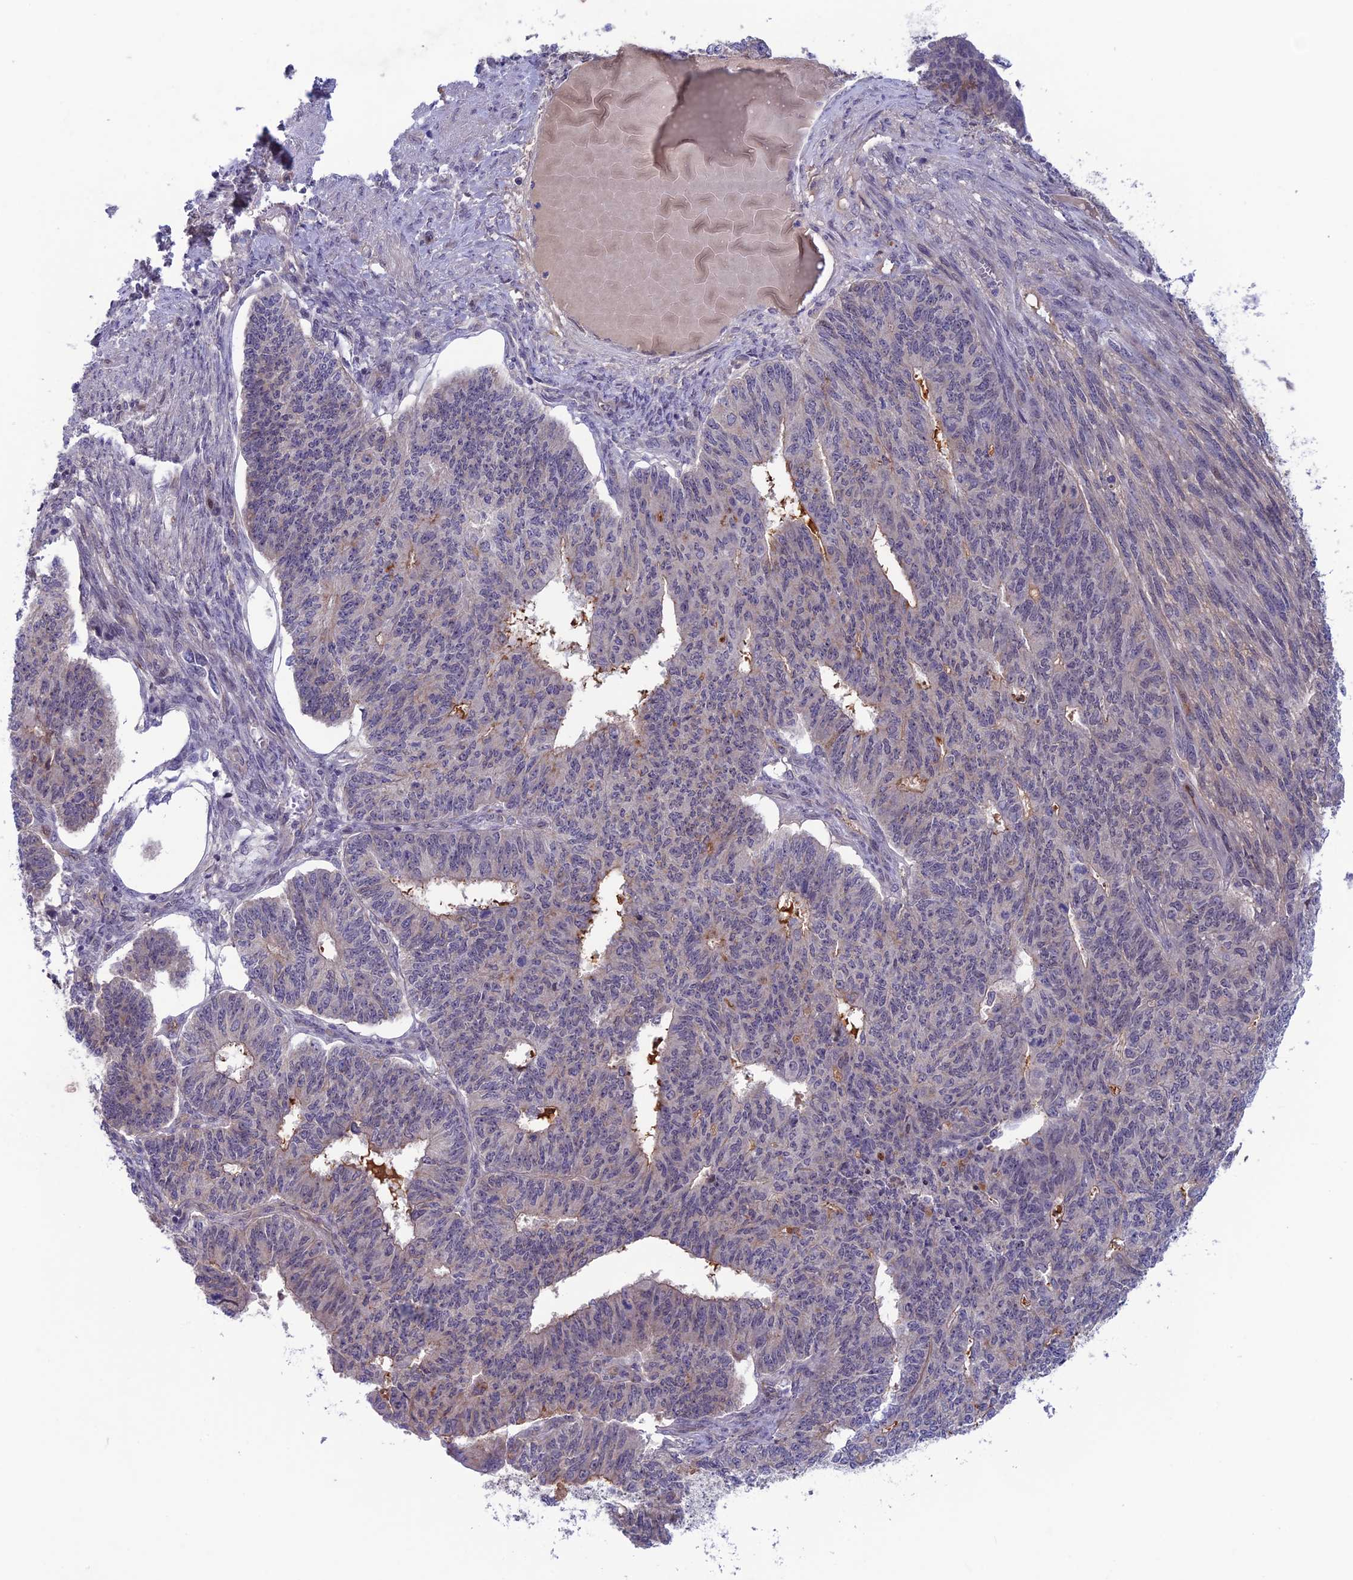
{"staining": {"intensity": "negative", "quantity": "none", "location": "none"}, "tissue": "endometrial cancer", "cell_type": "Tumor cells", "image_type": "cancer", "snomed": [{"axis": "morphology", "description": "Adenocarcinoma, NOS"}, {"axis": "topography", "description": "Endometrium"}], "caption": "This histopathology image is of endometrial cancer (adenocarcinoma) stained with IHC to label a protein in brown with the nuclei are counter-stained blue. There is no positivity in tumor cells.", "gene": "FKBPL", "patient": {"sex": "female", "age": 32}}